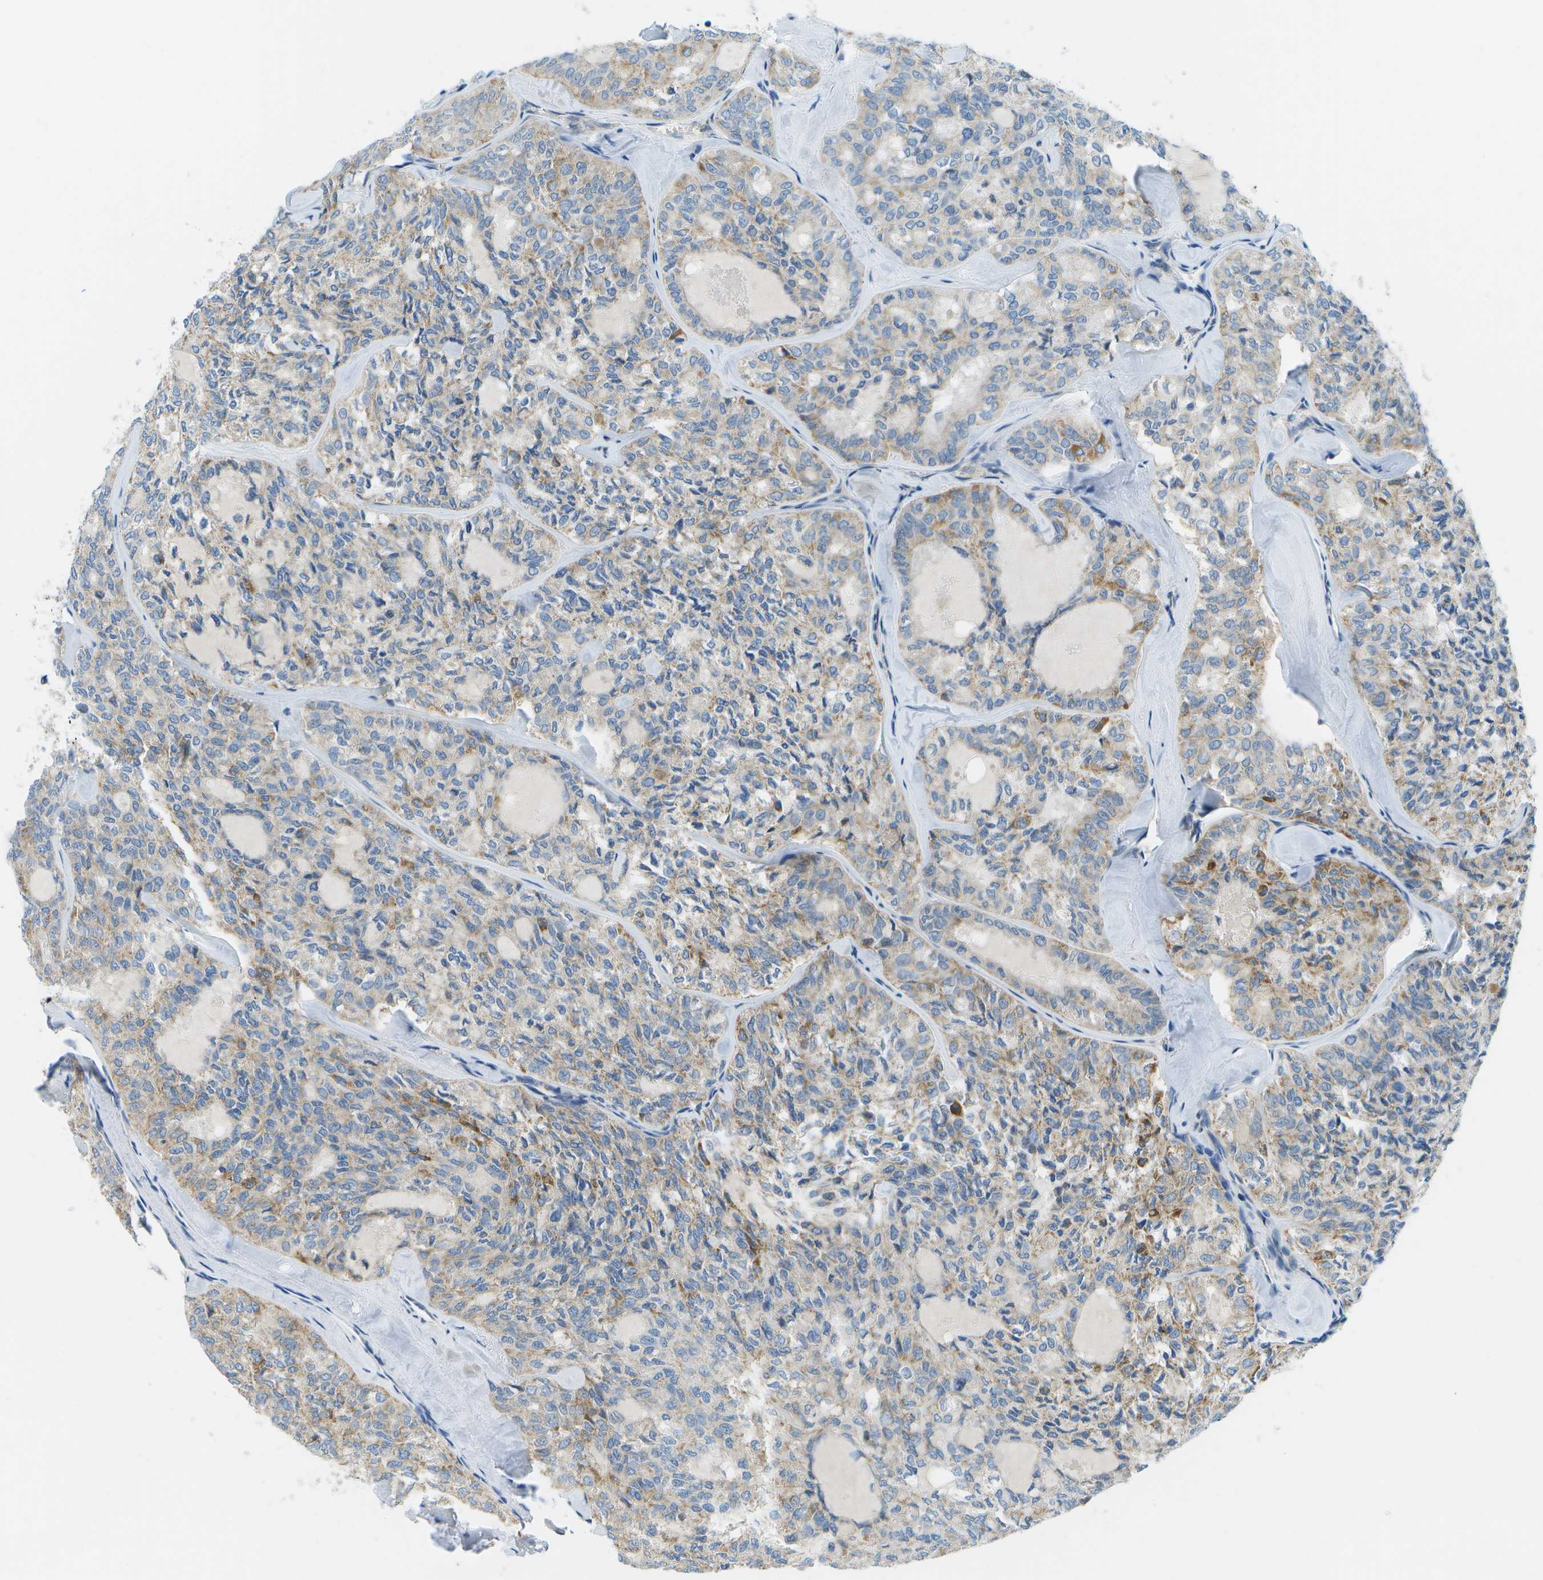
{"staining": {"intensity": "moderate", "quantity": "25%-75%", "location": "cytoplasmic/membranous"}, "tissue": "thyroid cancer", "cell_type": "Tumor cells", "image_type": "cancer", "snomed": [{"axis": "morphology", "description": "Follicular adenoma carcinoma, NOS"}, {"axis": "topography", "description": "Thyroid gland"}], "caption": "Immunohistochemistry (IHC) staining of thyroid cancer, which demonstrates medium levels of moderate cytoplasmic/membranous staining in about 25%-75% of tumor cells indicating moderate cytoplasmic/membranous protein staining. The staining was performed using DAB (3,3'-diaminobenzidine) (brown) for protein detection and nuclei were counterstained in hematoxylin (blue).", "gene": "PTGIS", "patient": {"sex": "male", "age": 75}}